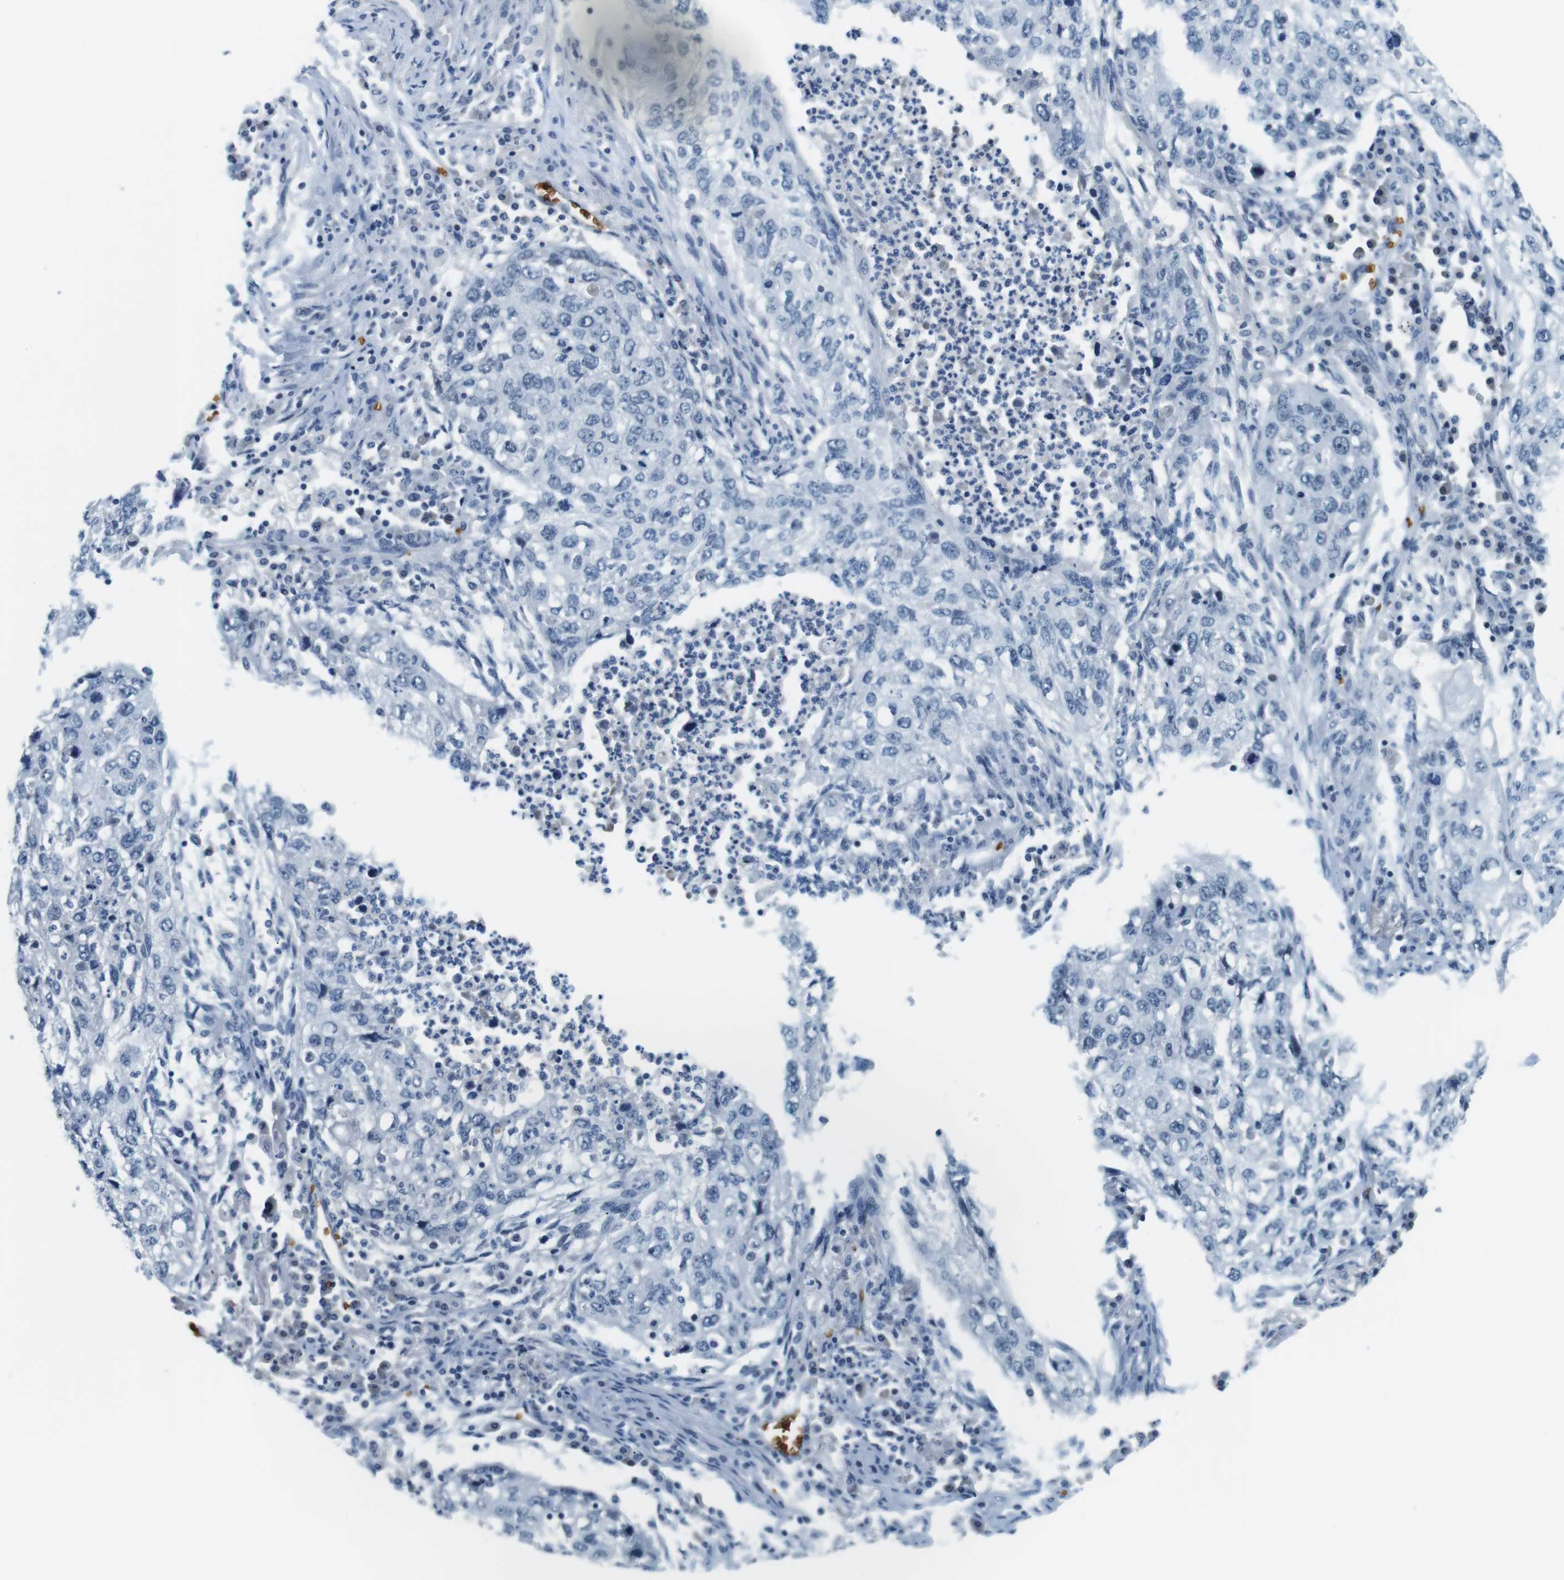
{"staining": {"intensity": "negative", "quantity": "none", "location": "none"}, "tissue": "lung cancer", "cell_type": "Tumor cells", "image_type": "cancer", "snomed": [{"axis": "morphology", "description": "Squamous cell carcinoma, NOS"}, {"axis": "topography", "description": "Lung"}], "caption": "IHC photomicrograph of human lung squamous cell carcinoma stained for a protein (brown), which displays no expression in tumor cells.", "gene": "SLC4A1", "patient": {"sex": "female", "age": 63}}